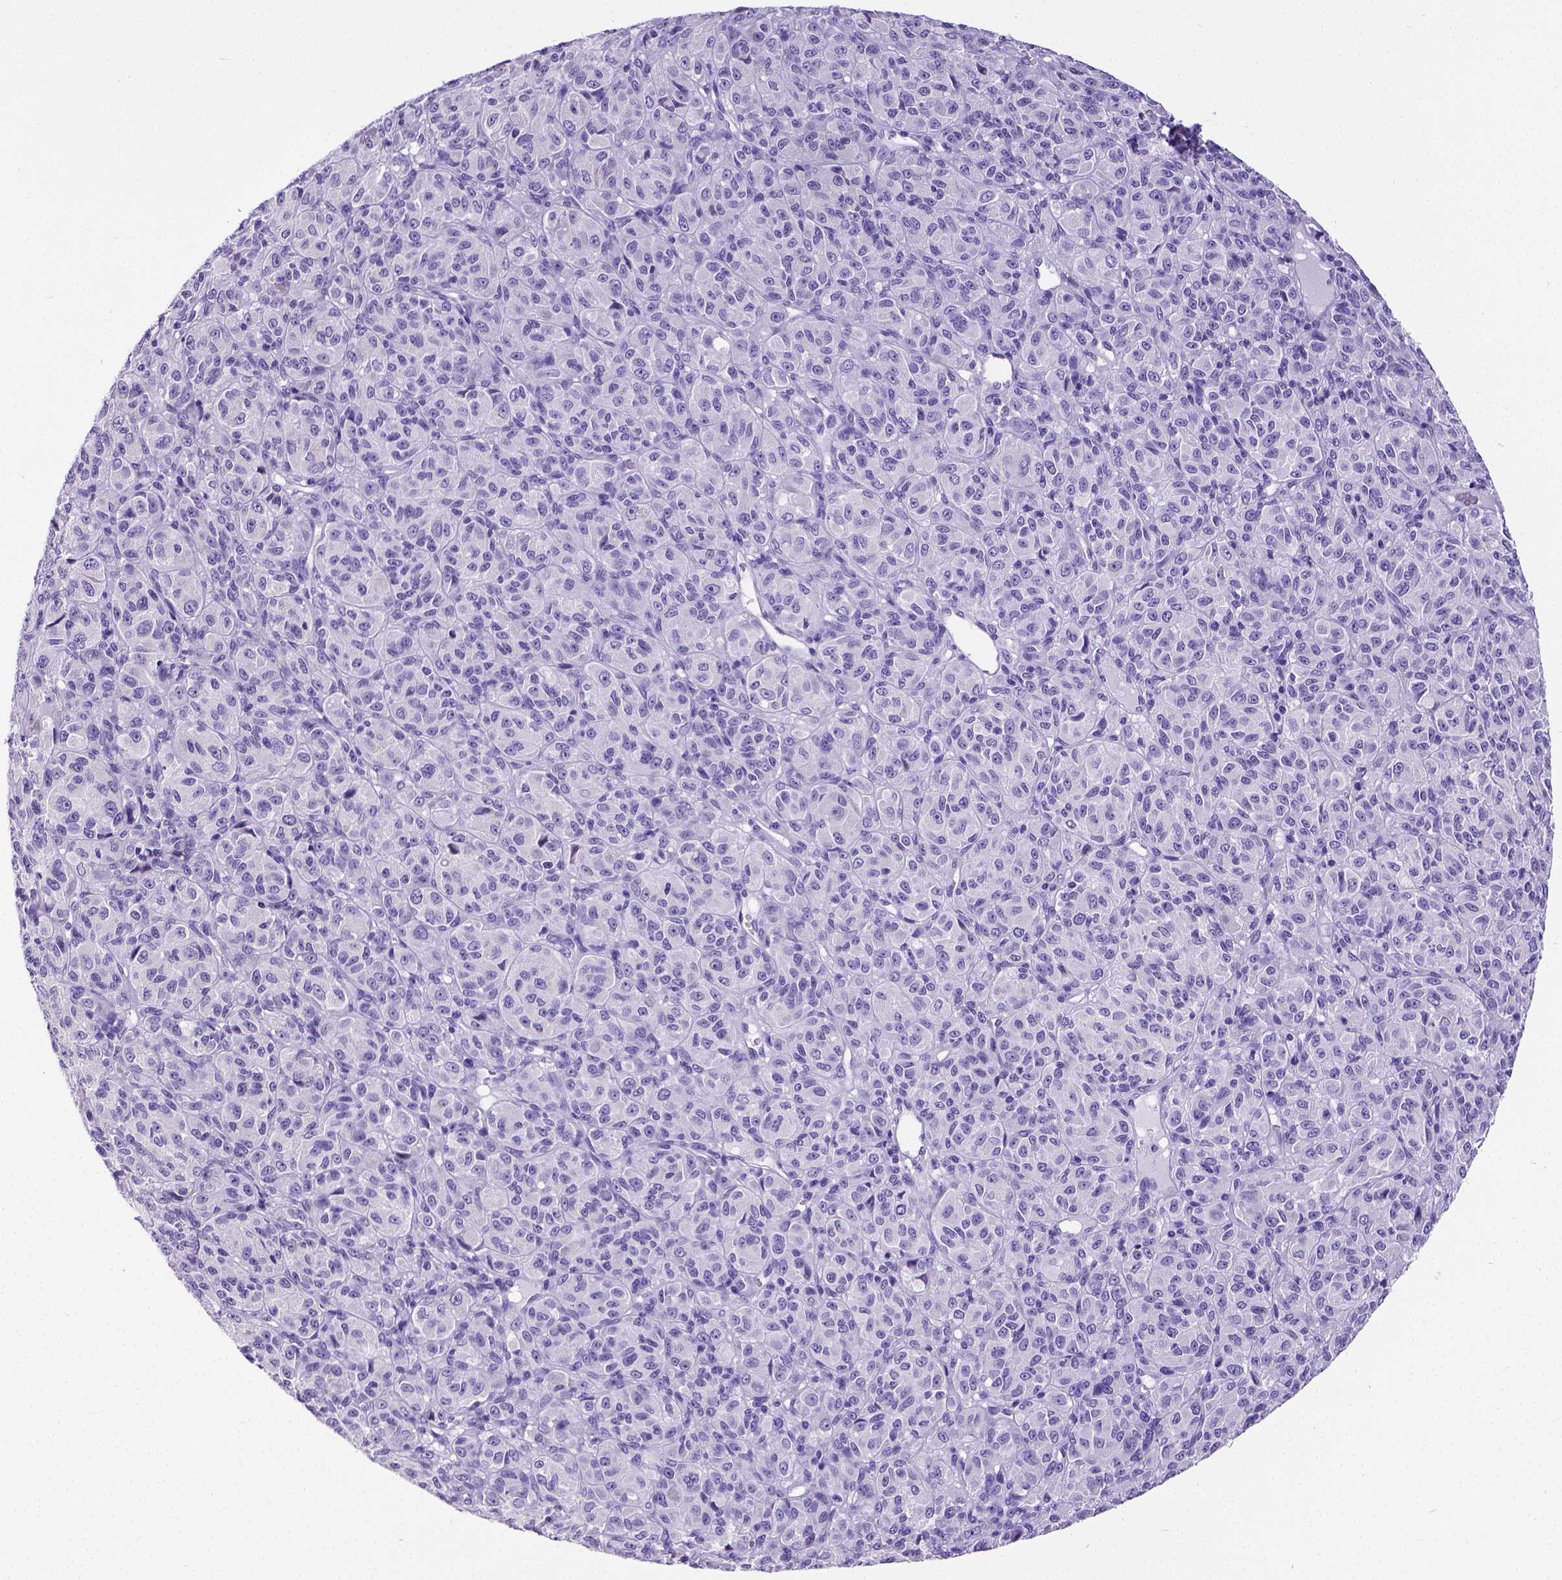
{"staining": {"intensity": "negative", "quantity": "none", "location": "none"}, "tissue": "melanoma", "cell_type": "Tumor cells", "image_type": "cancer", "snomed": [{"axis": "morphology", "description": "Malignant melanoma, Metastatic site"}, {"axis": "topography", "description": "Brain"}], "caption": "Tumor cells show no significant protein staining in malignant melanoma (metastatic site).", "gene": "SATB2", "patient": {"sex": "female", "age": 56}}